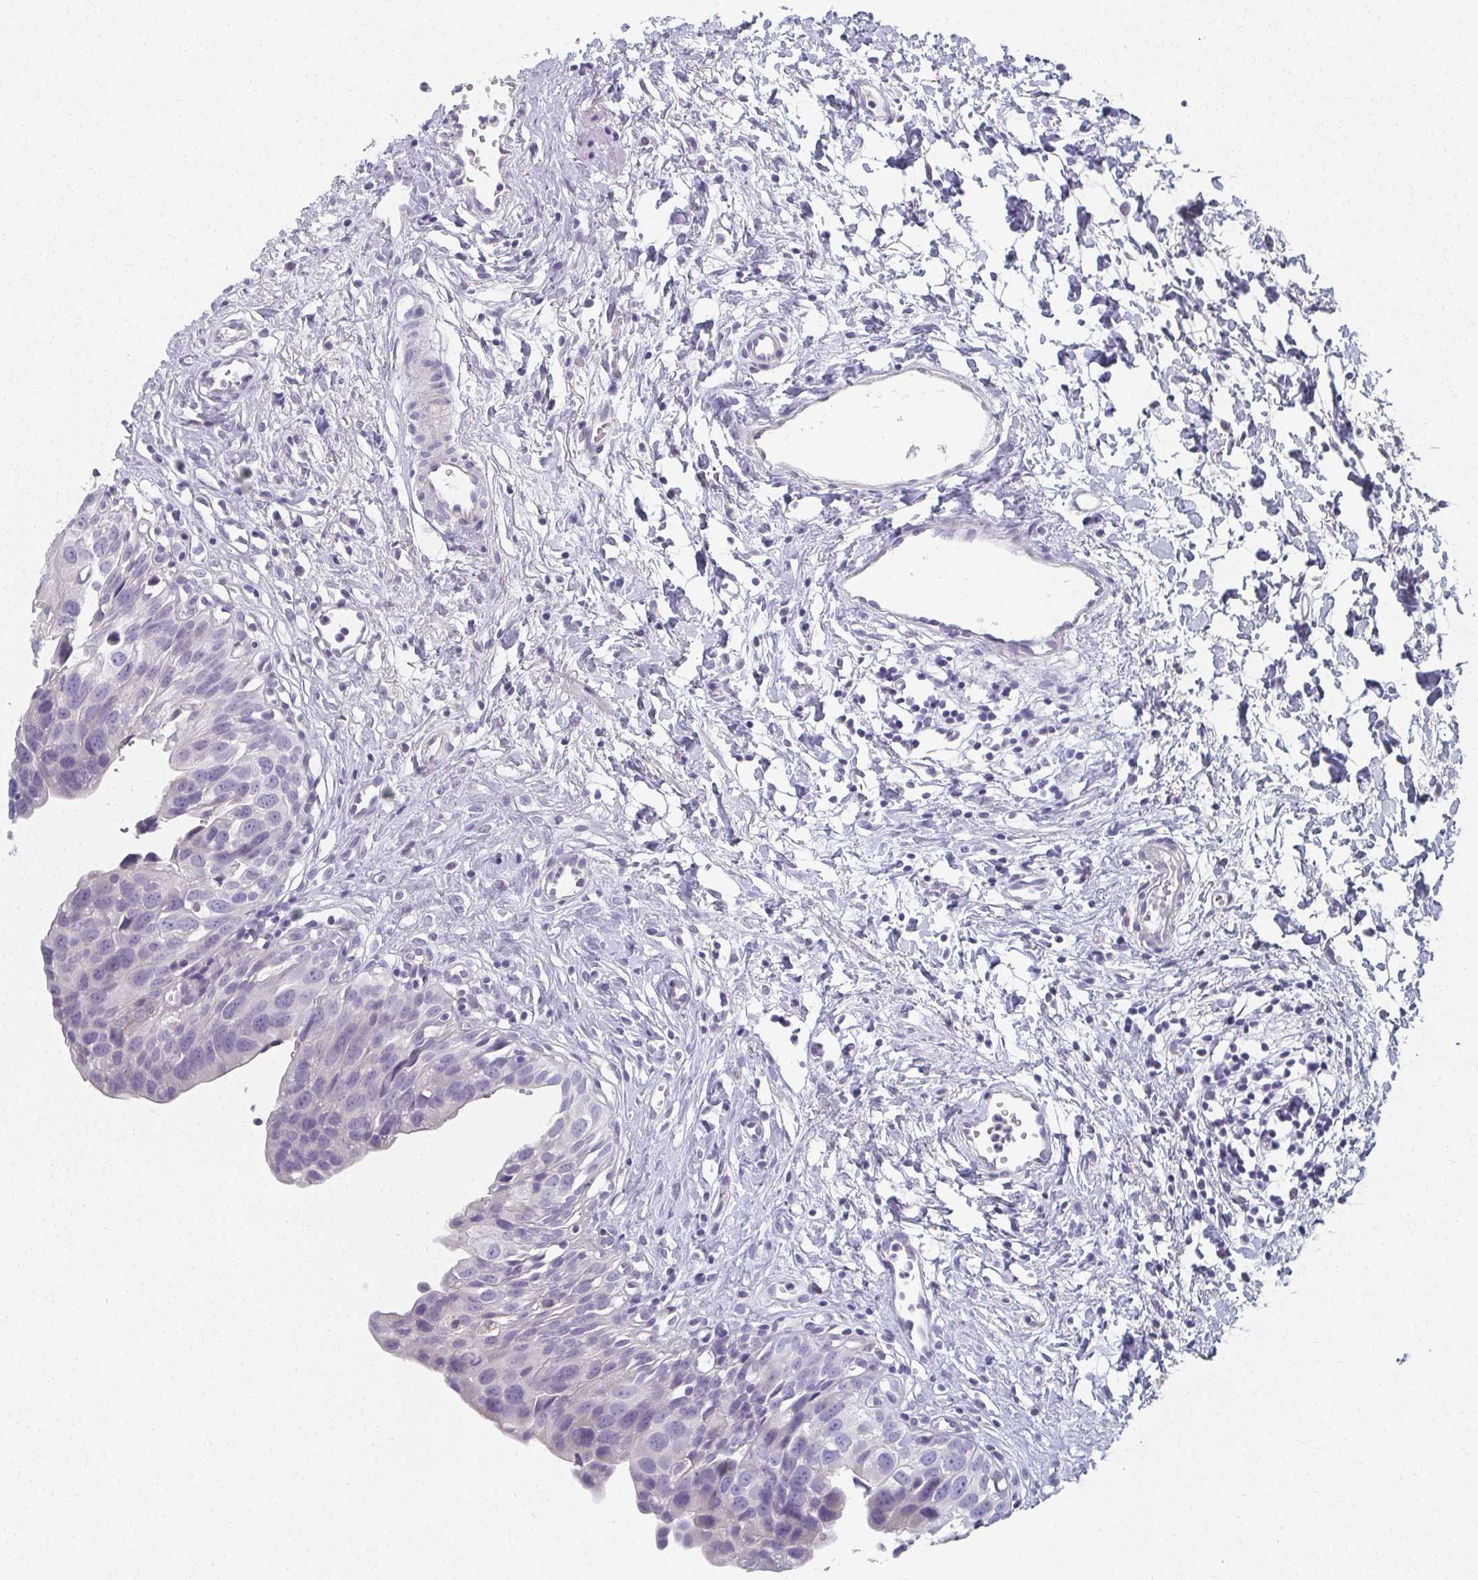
{"staining": {"intensity": "negative", "quantity": "none", "location": "none"}, "tissue": "urinary bladder", "cell_type": "Urothelial cells", "image_type": "normal", "snomed": [{"axis": "morphology", "description": "Normal tissue, NOS"}, {"axis": "topography", "description": "Urinary bladder"}], "caption": "IHC of normal human urinary bladder displays no positivity in urothelial cells.", "gene": "CAMKV", "patient": {"sex": "male", "age": 51}}